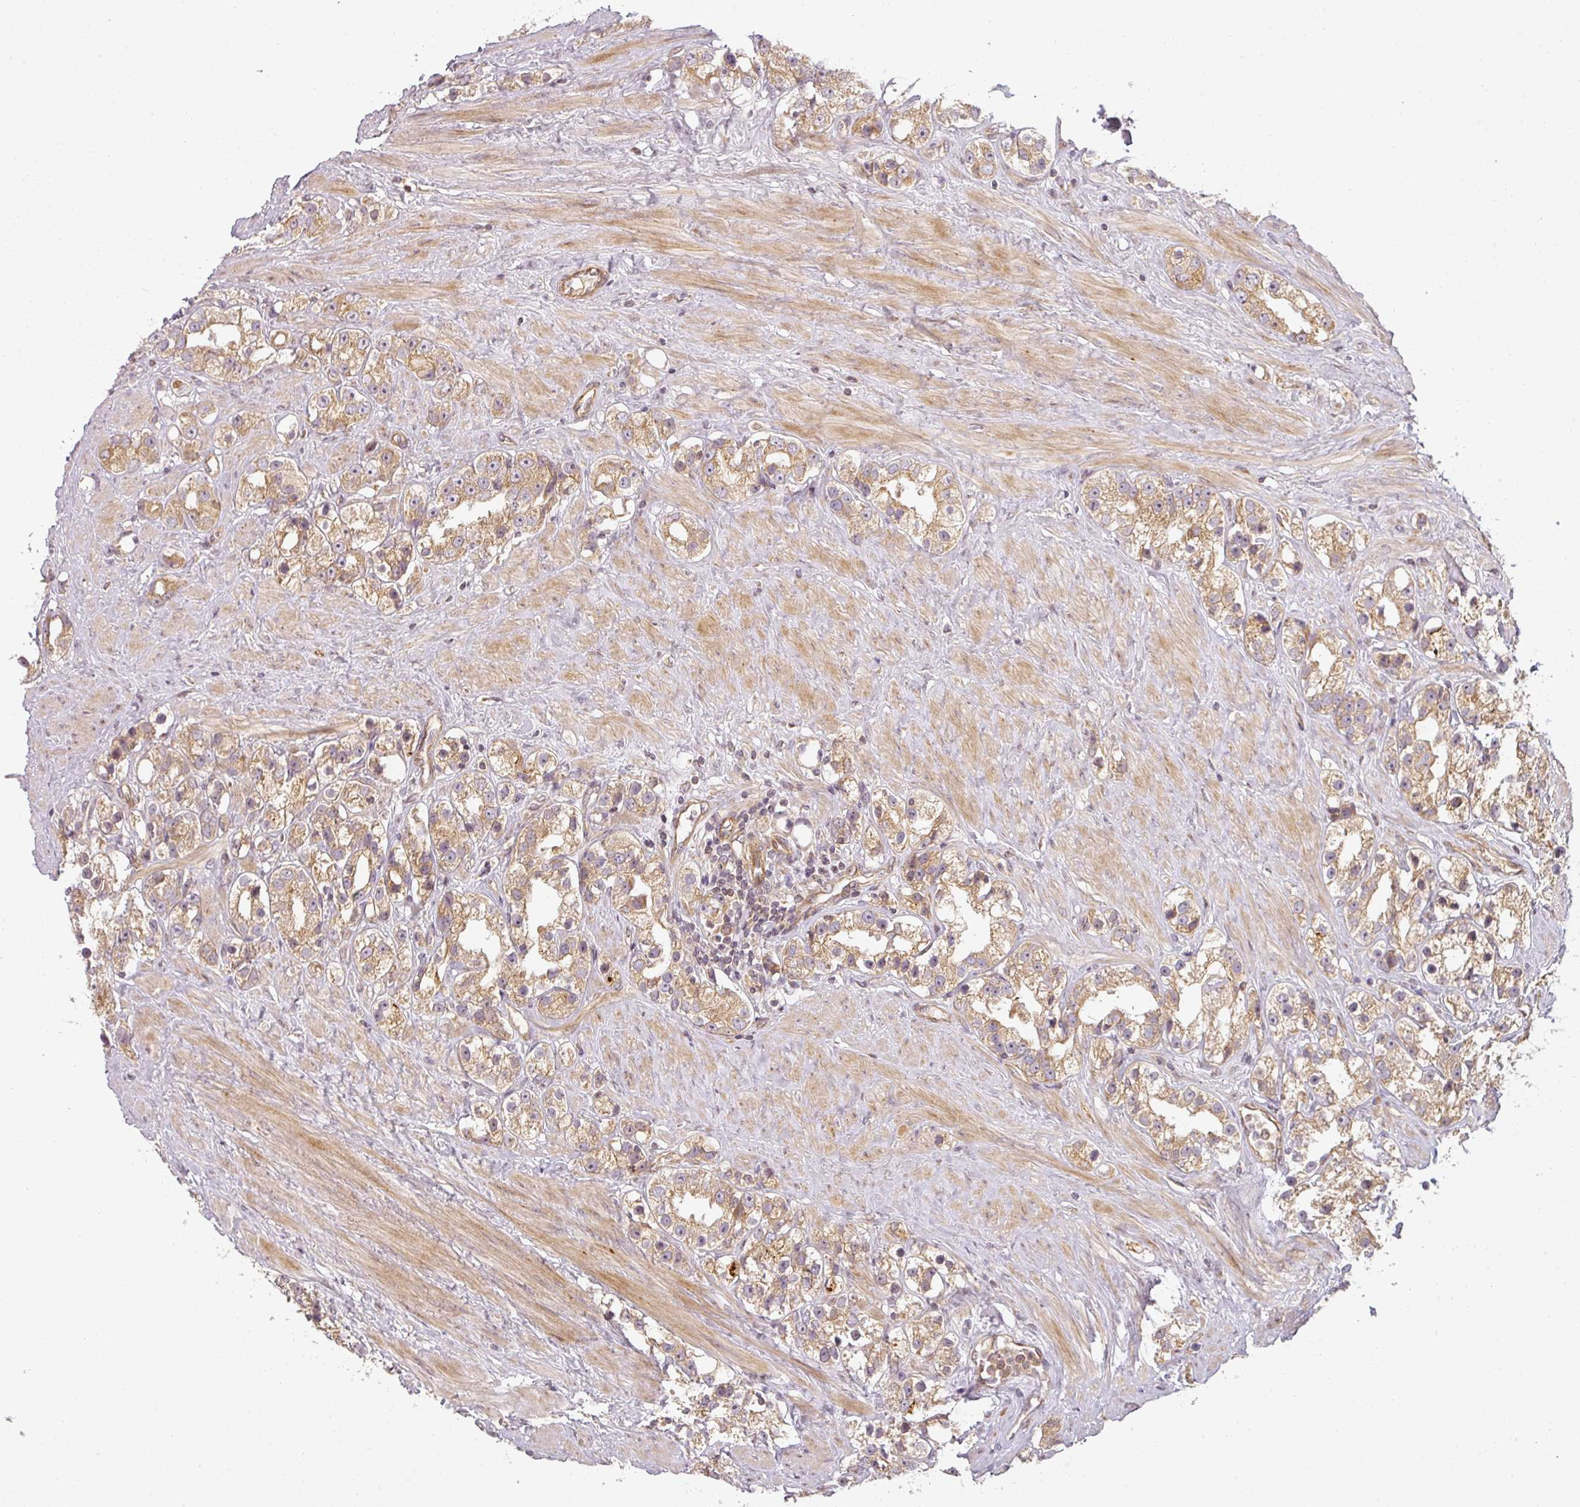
{"staining": {"intensity": "moderate", "quantity": ">75%", "location": "cytoplasmic/membranous"}, "tissue": "prostate cancer", "cell_type": "Tumor cells", "image_type": "cancer", "snomed": [{"axis": "morphology", "description": "Adenocarcinoma, NOS"}, {"axis": "topography", "description": "Prostate"}], "caption": "Protein staining of prostate cancer (adenocarcinoma) tissue demonstrates moderate cytoplasmic/membranous positivity in about >75% of tumor cells.", "gene": "CNOT1", "patient": {"sex": "male", "age": 79}}